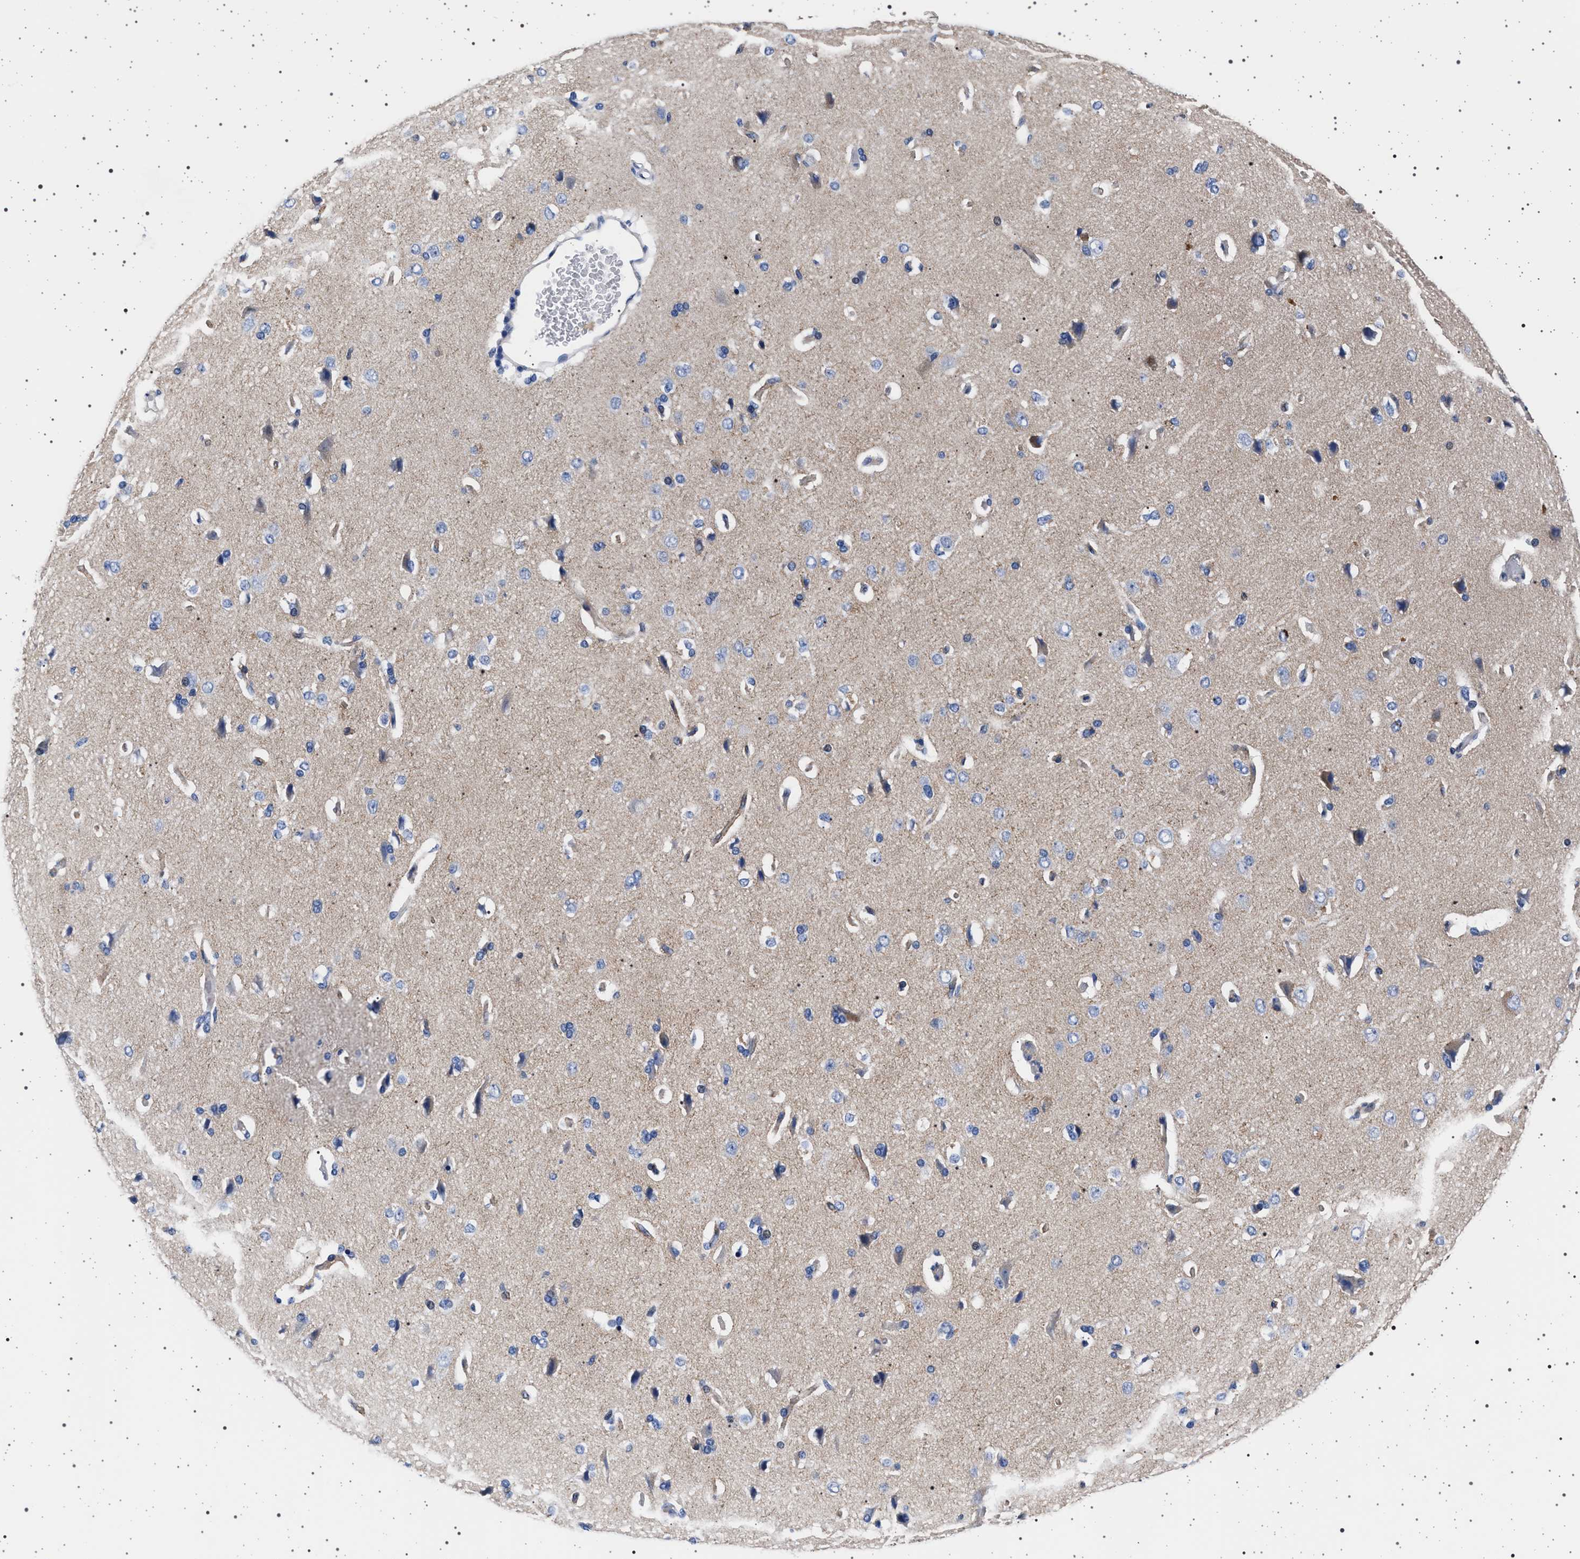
{"staining": {"intensity": "negative", "quantity": "none", "location": "none"}, "tissue": "cerebral cortex", "cell_type": "Endothelial cells", "image_type": "normal", "snomed": [{"axis": "morphology", "description": "Normal tissue, NOS"}, {"axis": "topography", "description": "Cerebral cortex"}], "caption": "High power microscopy photomicrograph of an IHC micrograph of normal cerebral cortex, revealing no significant staining in endothelial cells.", "gene": "SLC9A1", "patient": {"sex": "male", "age": 62}}